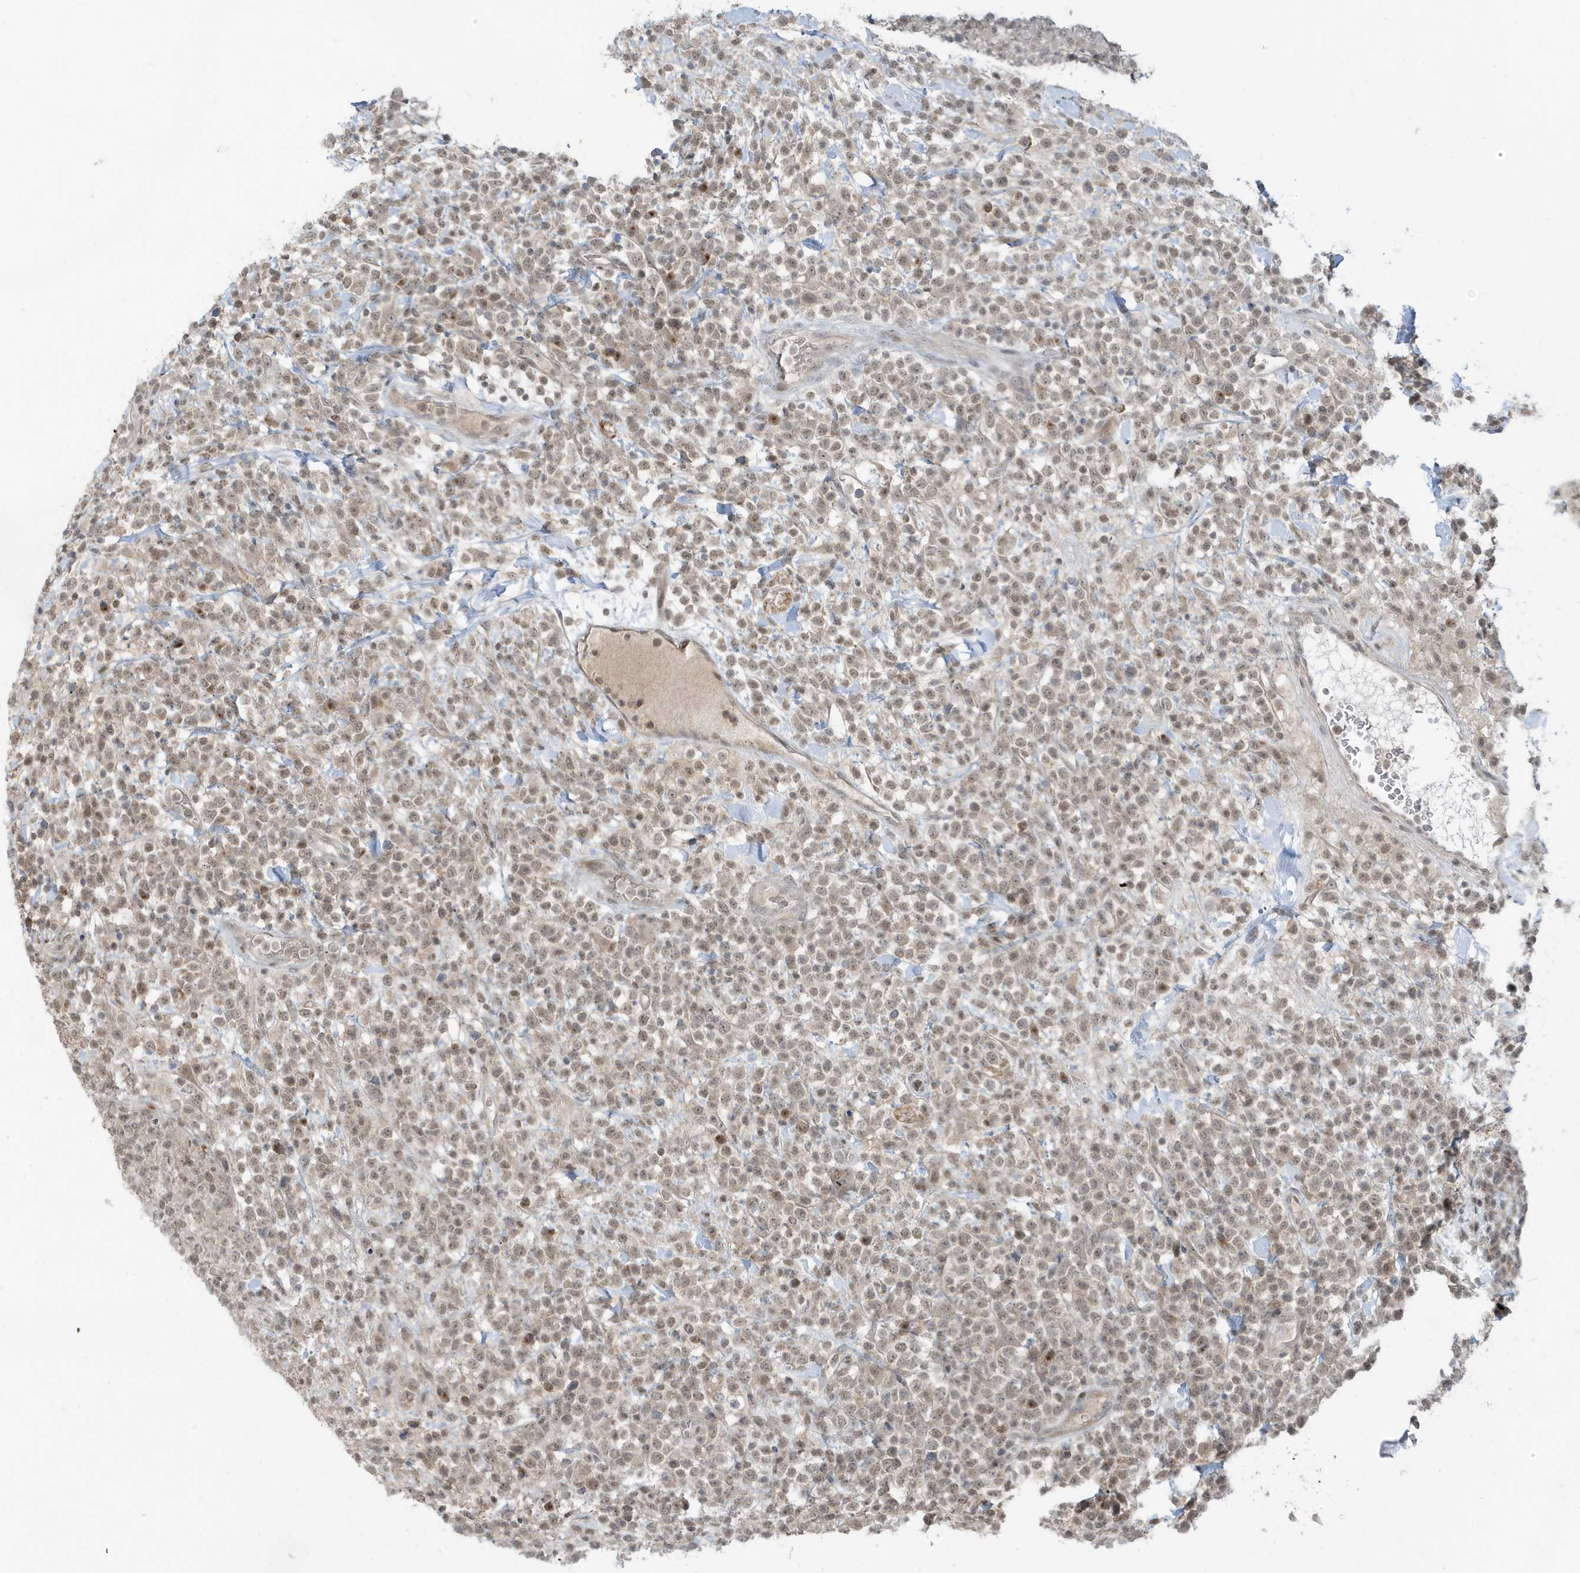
{"staining": {"intensity": "weak", "quantity": ">75%", "location": "nuclear"}, "tissue": "lymphoma", "cell_type": "Tumor cells", "image_type": "cancer", "snomed": [{"axis": "morphology", "description": "Malignant lymphoma, non-Hodgkin's type, High grade"}, {"axis": "topography", "description": "Colon"}], "caption": "Immunohistochemistry of human high-grade malignant lymphoma, non-Hodgkin's type shows low levels of weak nuclear staining in approximately >75% of tumor cells.", "gene": "PRRT3", "patient": {"sex": "female", "age": 53}}